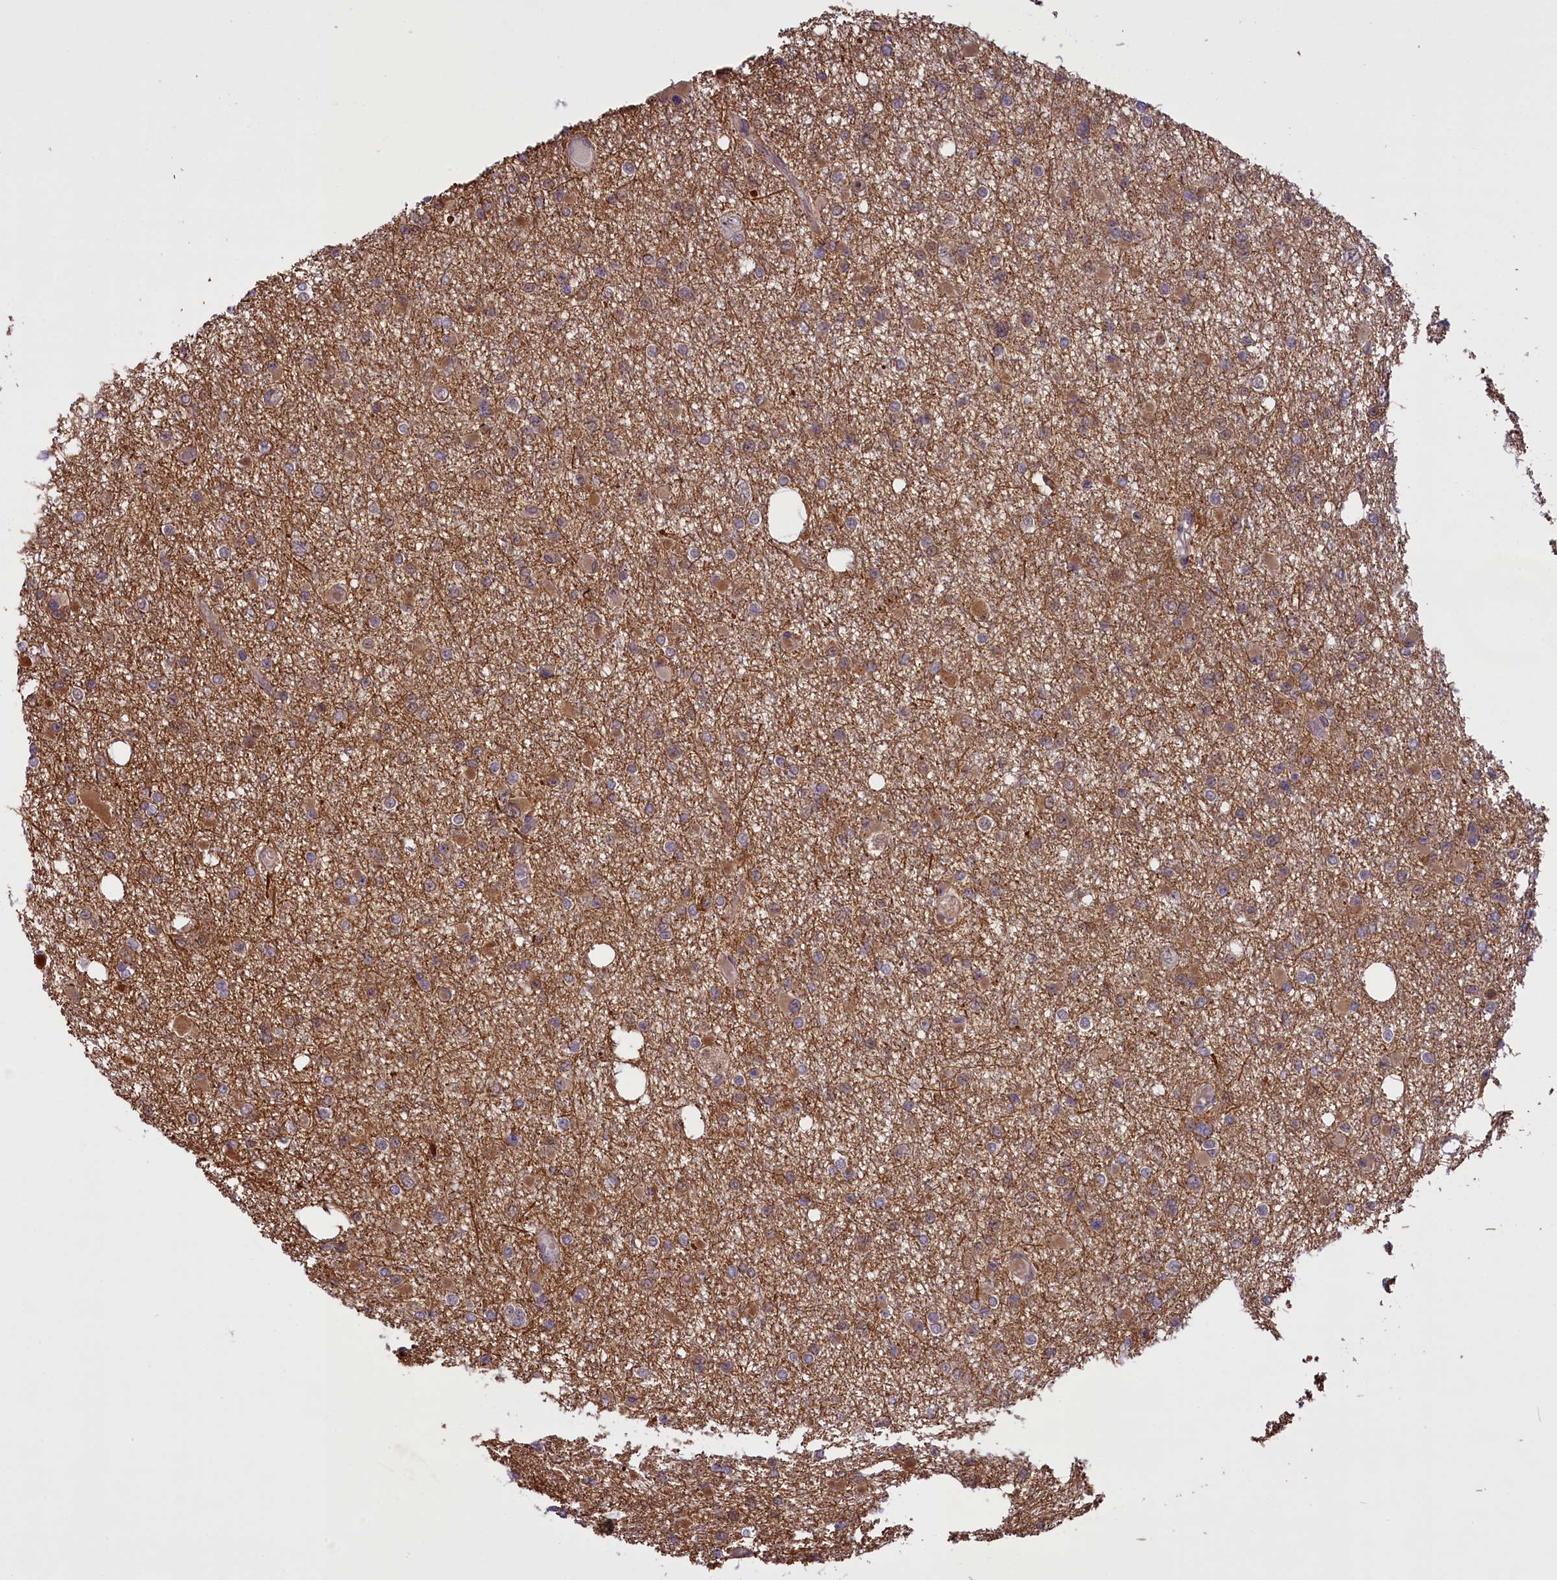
{"staining": {"intensity": "moderate", "quantity": ">75%", "location": "cytoplasmic/membranous"}, "tissue": "glioma", "cell_type": "Tumor cells", "image_type": "cancer", "snomed": [{"axis": "morphology", "description": "Glioma, malignant, Low grade"}, {"axis": "topography", "description": "Brain"}], "caption": "Immunohistochemistry (DAB (3,3'-diaminobenzidine)) staining of malignant glioma (low-grade) reveals moderate cytoplasmic/membranous protein staining in about >75% of tumor cells. (brown staining indicates protein expression, while blue staining denotes nuclei).", "gene": "CARD8", "patient": {"sex": "female", "age": 22}}